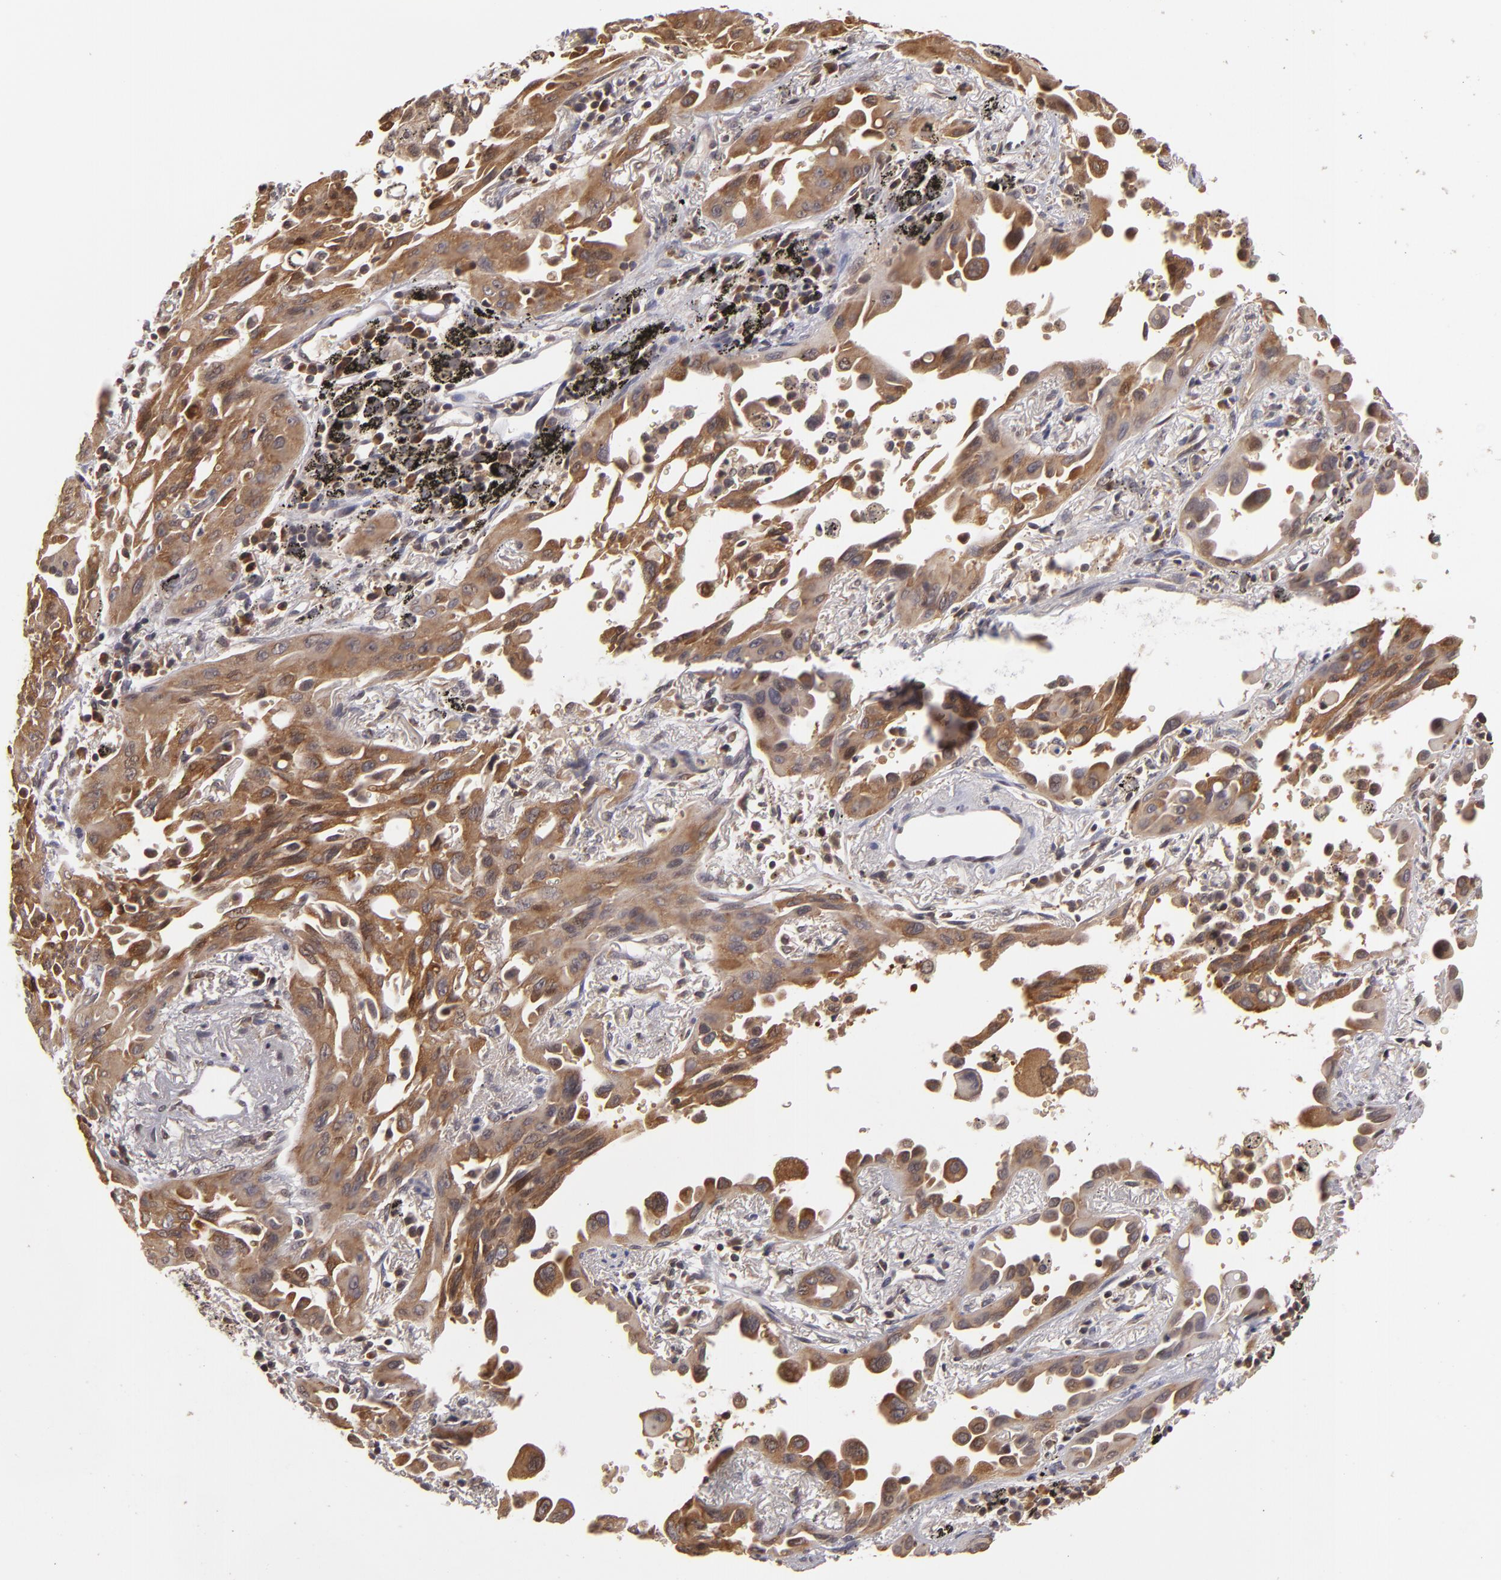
{"staining": {"intensity": "moderate", "quantity": ">75%", "location": "cytoplasmic/membranous"}, "tissue": "lung cancer", "cell_type": "Tumor cells", "image_type": "cancer", "snomed": [{"axis": "morphology", "description": "Adenocarcinoma, NOS"}, {"axis": "topography", "description": "Lung"}], "caption": "This histopathology image shows lung adenocarcinoma stained with IHC to label a protein in brown. The cytoplasmic/membranous of tumor cells show moderate positivity for the protein. Nuclei are counter-stained blue.", "gene": "MAPK3", "patient": {"sex": "male", "age": 68}}